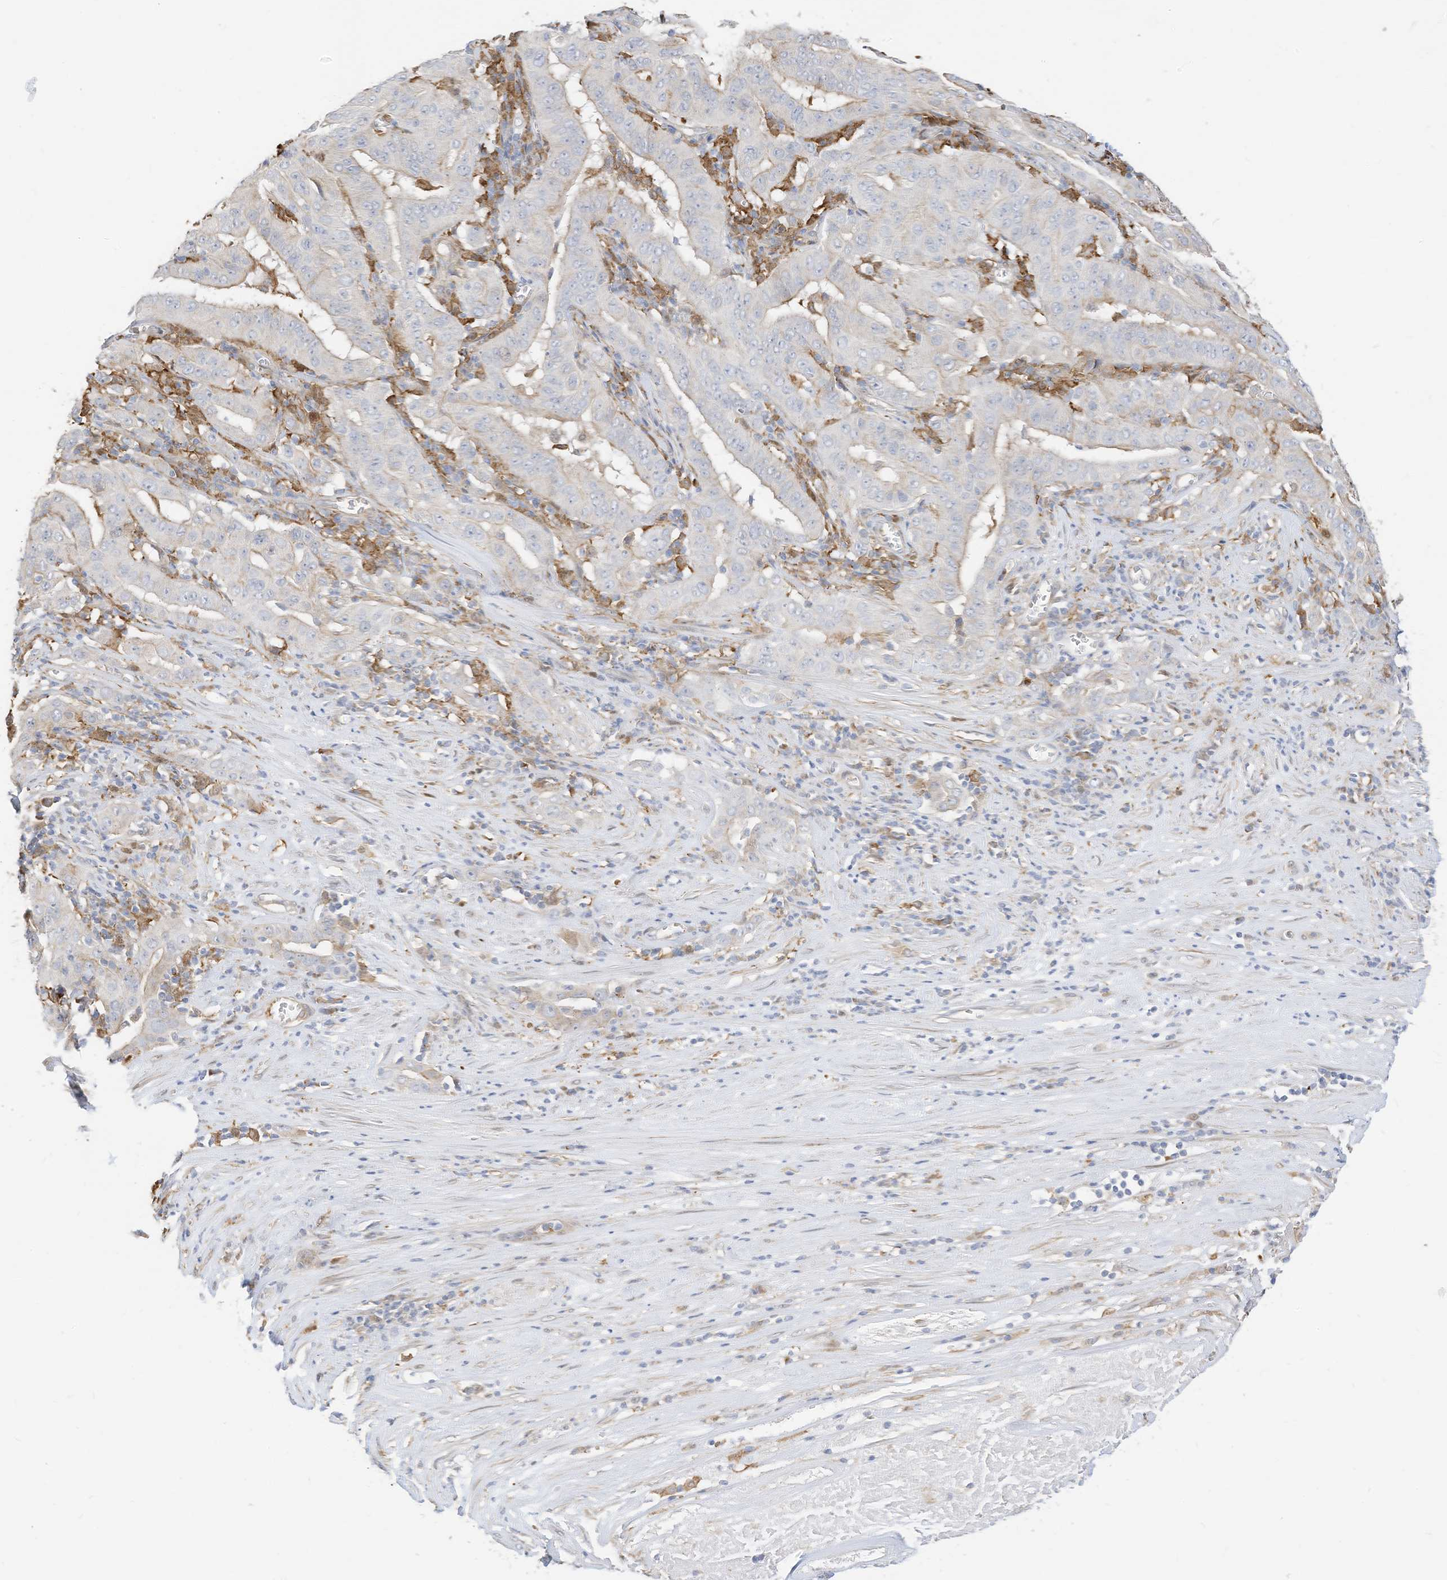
{"staining": {"intensity": "weak", "quantity": "<25%", "location": "cytoplasmic/membranous"}, "tissue": "pancreatic cancer", "cell_type": "Tumor cells", "image_type": "cancer", "snomed": [{"axis": "morphology", "description": "Adenocarcinoma, NOS"}, {"axis": "topography", "description": "Pancreas"}], "caption": "Adenocarcinoma (pancreatic) was stained to show a protein in brown. There is no significant positivity in tumor cells. (Immunohistochemistry (ihc), brightfield microscopy, high magnification).", "gene": "ATP13A1", "patient": {"sex": "male", "age": 63}}